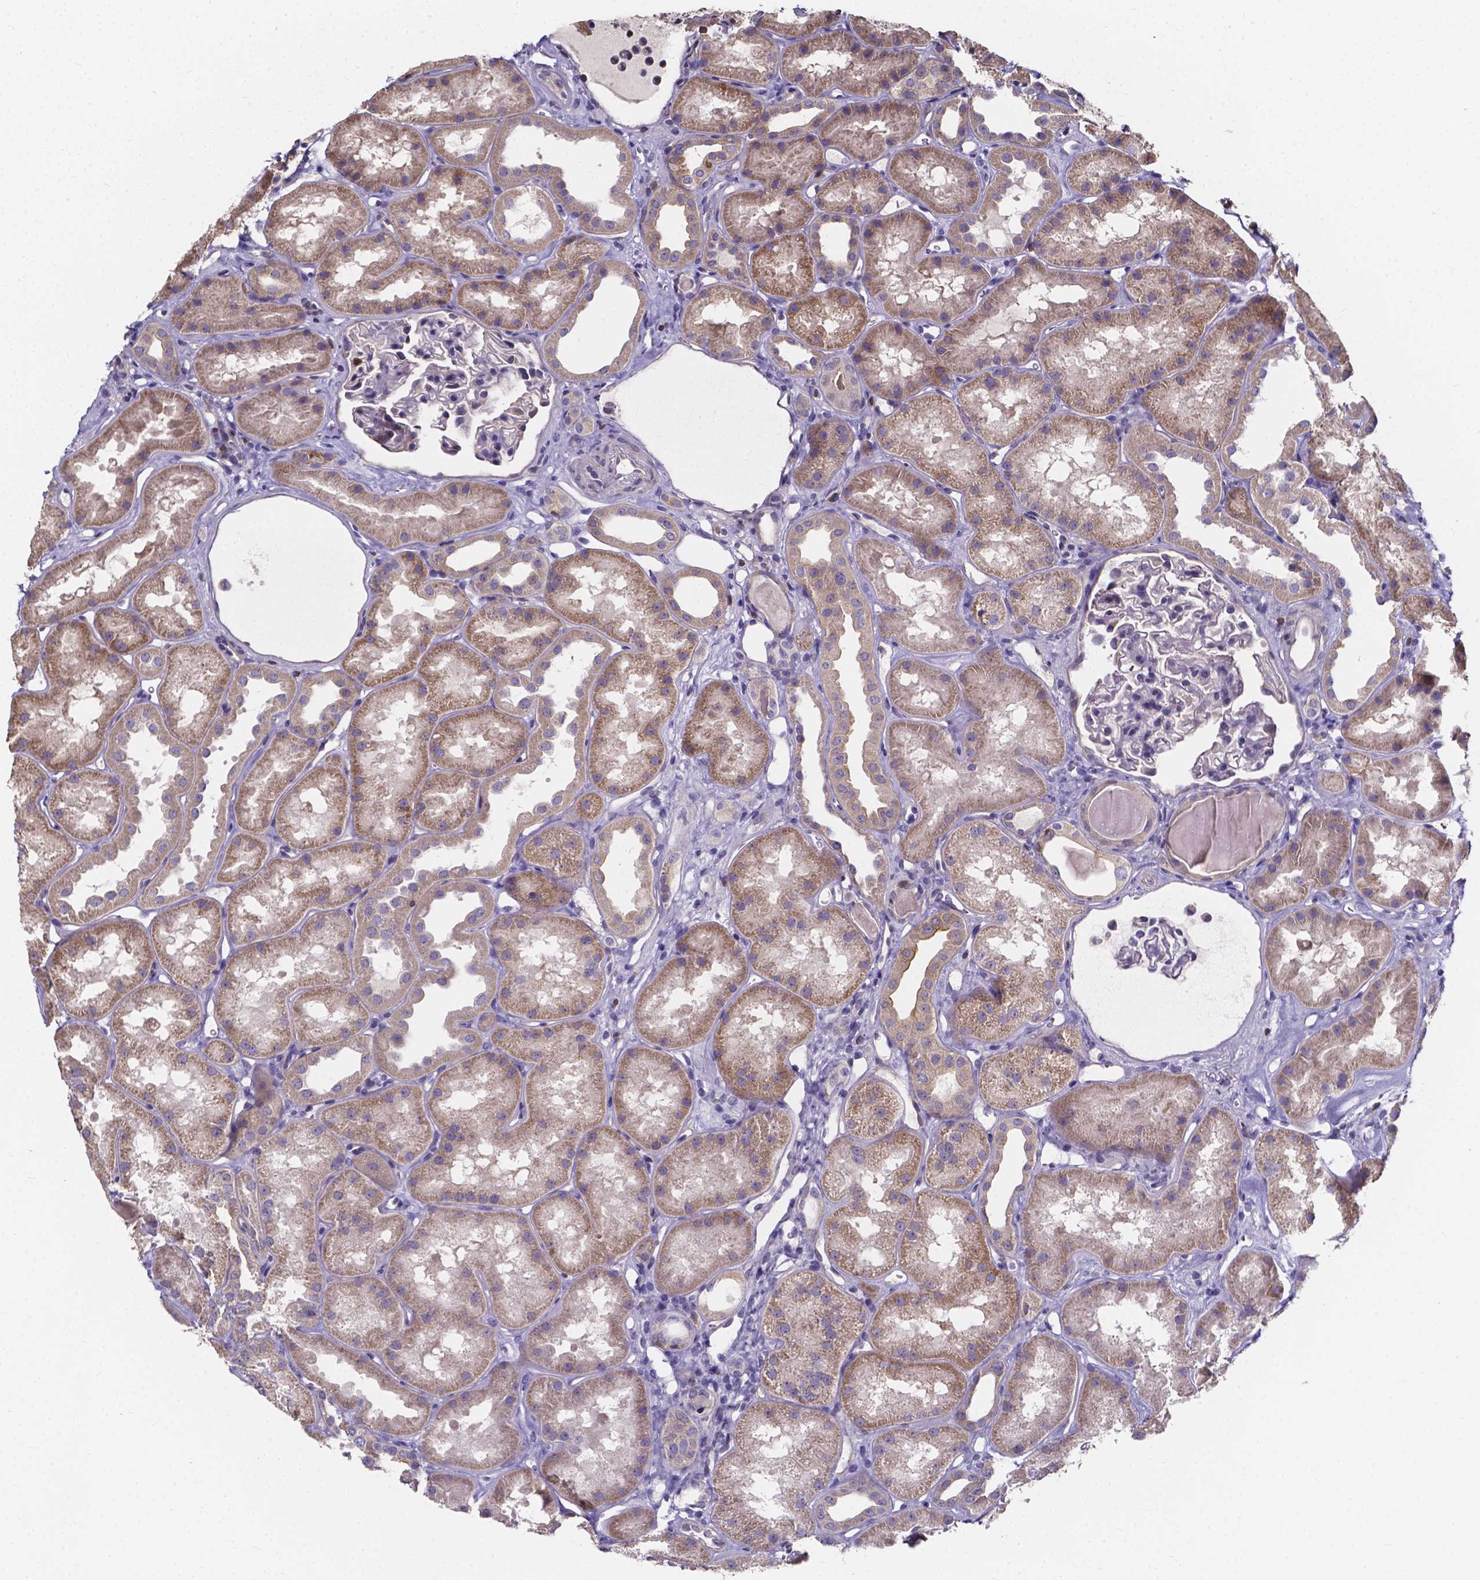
{"staining": {"intensity": "negative", "quantity": "none", "location": "none"}, "tissue": "kidney", "cell_type": "Cells in glomeruli", "image_type": "normal", "snomed": [{"axis": "morphology", "description": "Normal tissue, NOS"}, {"axis": "topography", "description": "Kidney"}], "caption": "High power microscopy photomicrograph of an immunohistochemistry (IHC) micrograph of benign kidney, revealing no significant expression in cells in glomeruli.", "gene": "THEMIS", "patient": {"sex": "male", "age": 61}}